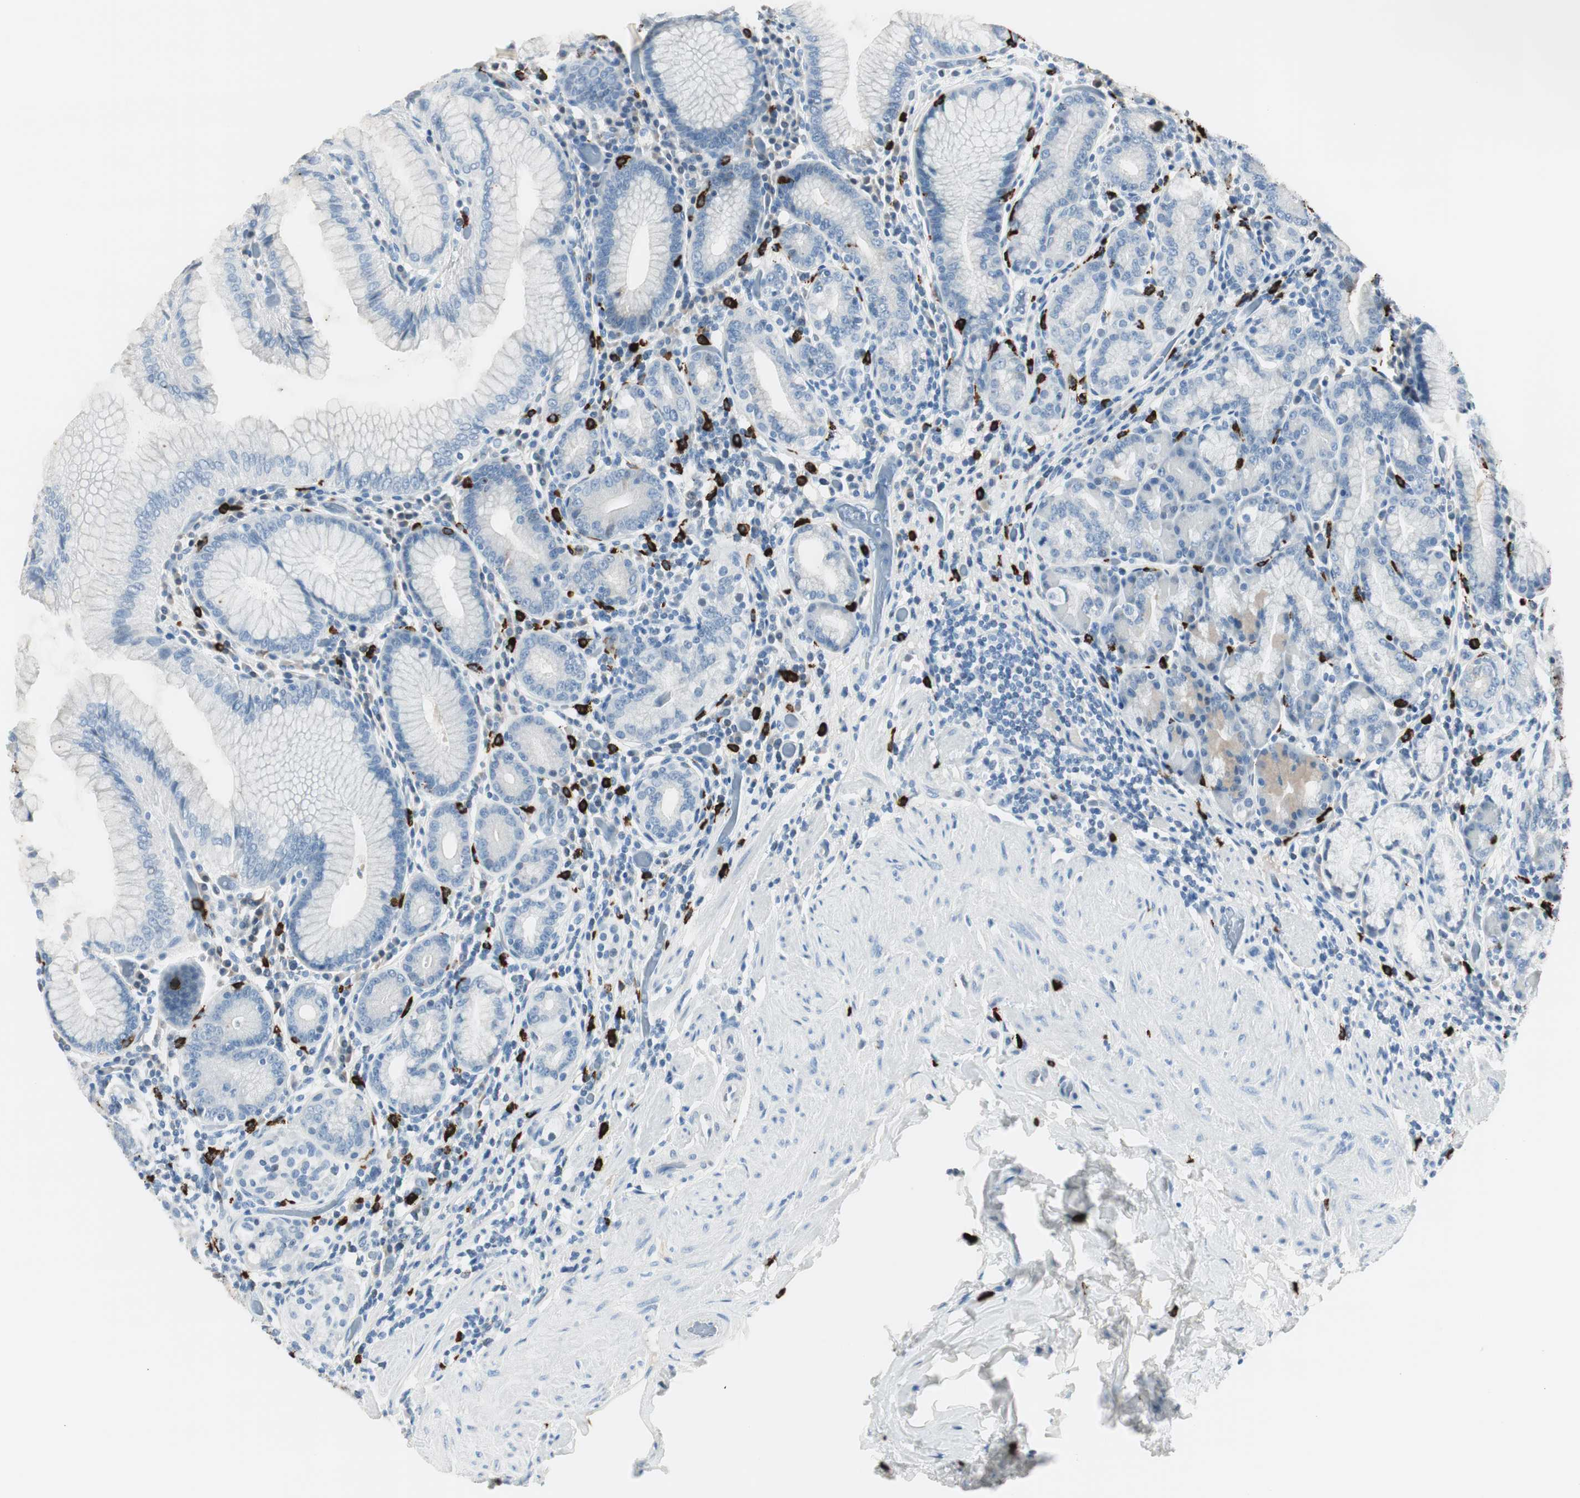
{"staining": {"intensity": "negative", "quantity": "none", "location": "none"}, "tissue": "stomach", "cell_type": "Glandular cells", "image_type": "normal", "snomed": [{"axis": "morphology", "description": "Normal tissue, NOS"}, {"axis": "topography", "description": "Stomach, lower"}], "caption": "Glandular cells show no significant protein expression in normal stomach. (Immunohistochemistry (ihc), brightfield microscopy, high magnification).", "gene": "DLG4", "patient": {"sex": "female", "age": 76}}